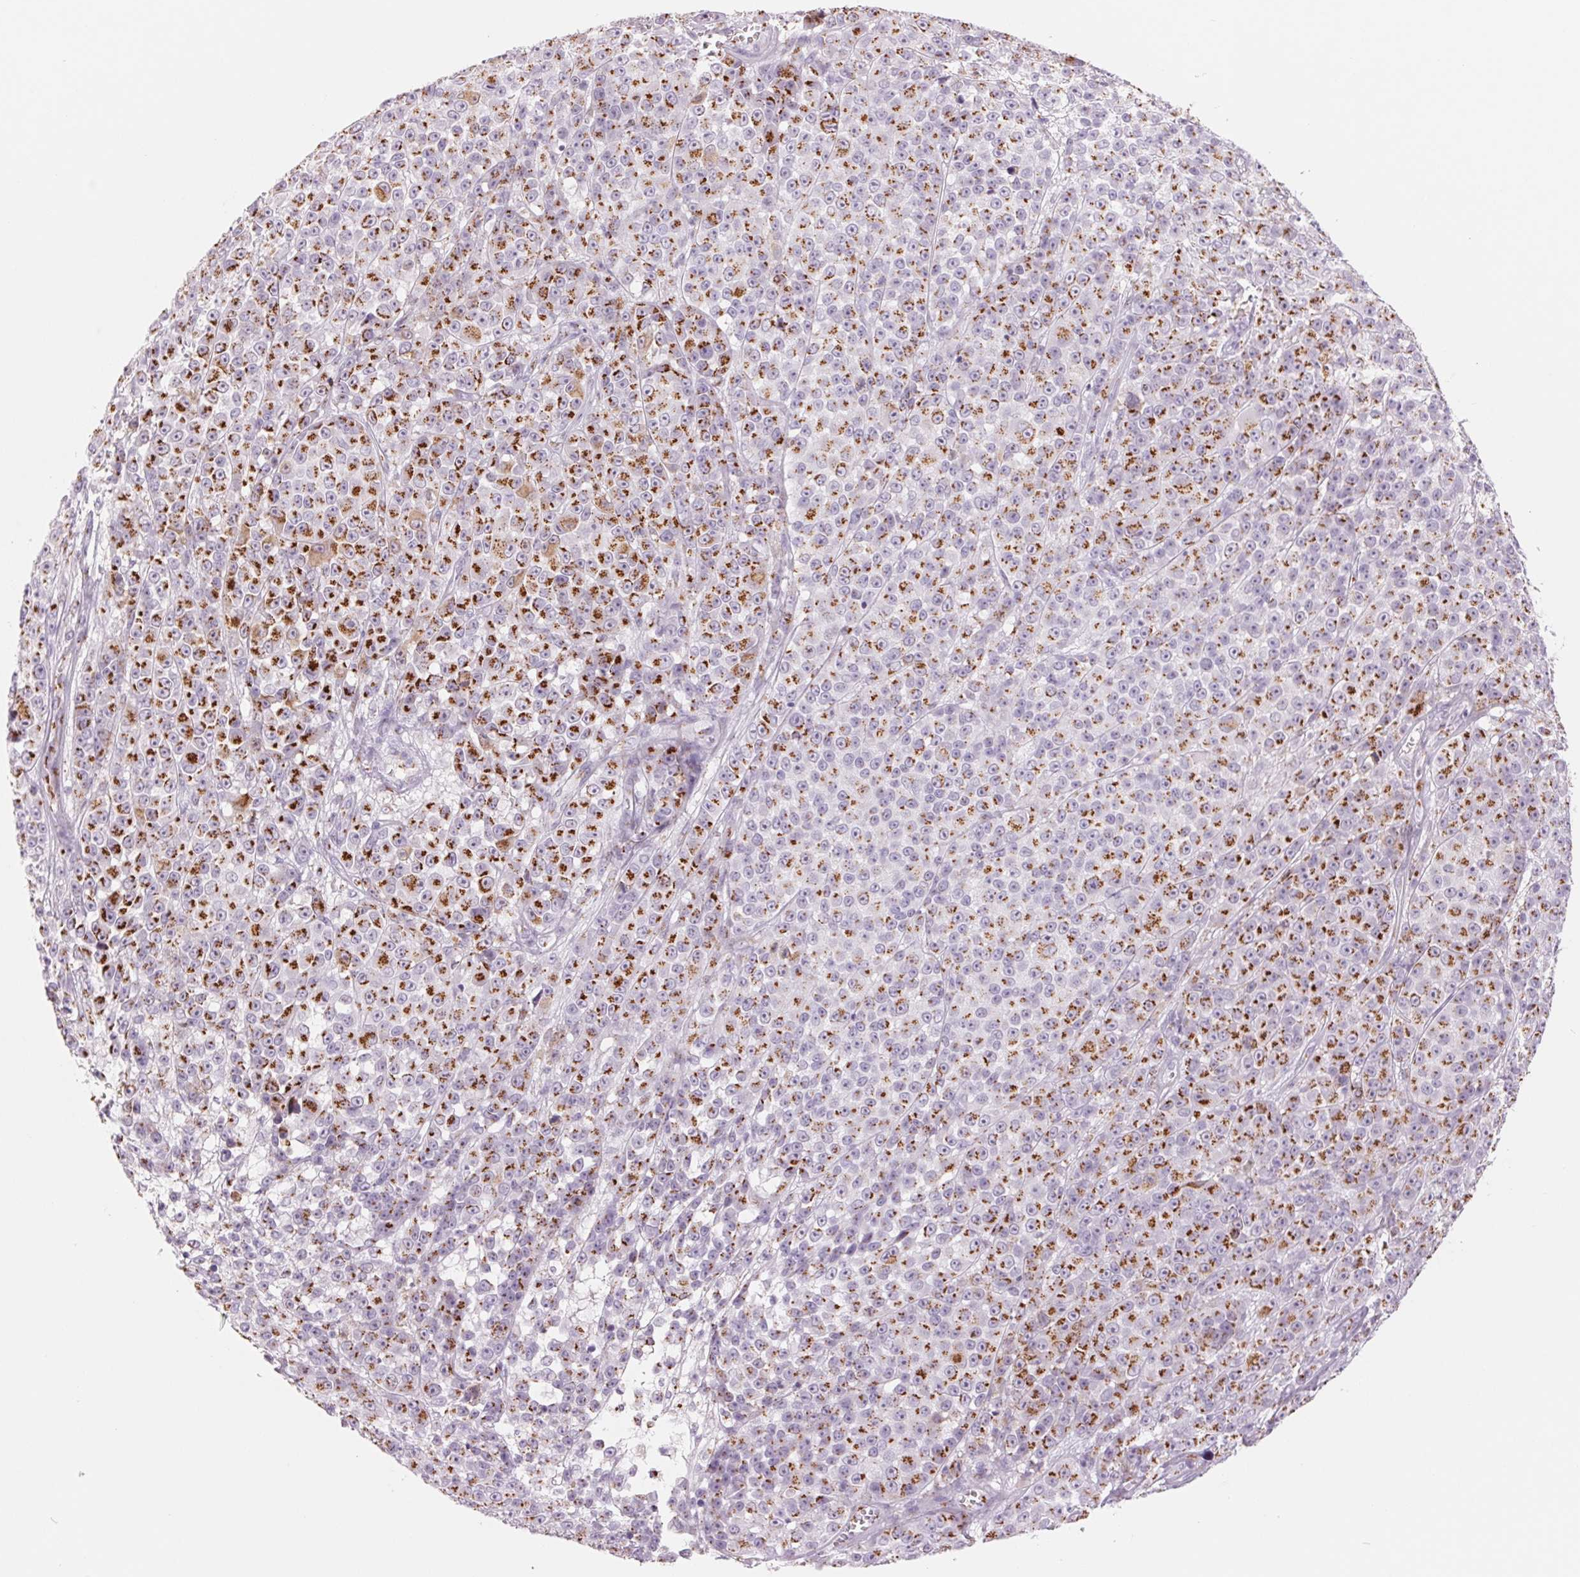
{"staining": {"intensity": "strong", "quantity": ">75%", "location": "cytoplasmic/membranous"}, "tissue": "melanoma", "cell_type": "Tumor cells", "image_type": "cancer", "snomed": [{"axis": "morphology", "description": "Malignant melanoma, NOS"}, {"axis": "topography", "description": "Skin"}, {"axis": "topography", "description": "Skin of back"}], "caption": "Immunohistochemical staining of human malignant melanoma reveals strong cytoplasmic/membranous protein positivity in approximately >75% of tumor cells. (DAB (3,3'-diaminobenzidine) = brown stain, brightfield microscopy at high magnification).", "gene": "GALNT7", "patient": {"sex": "male", "age": 91}}